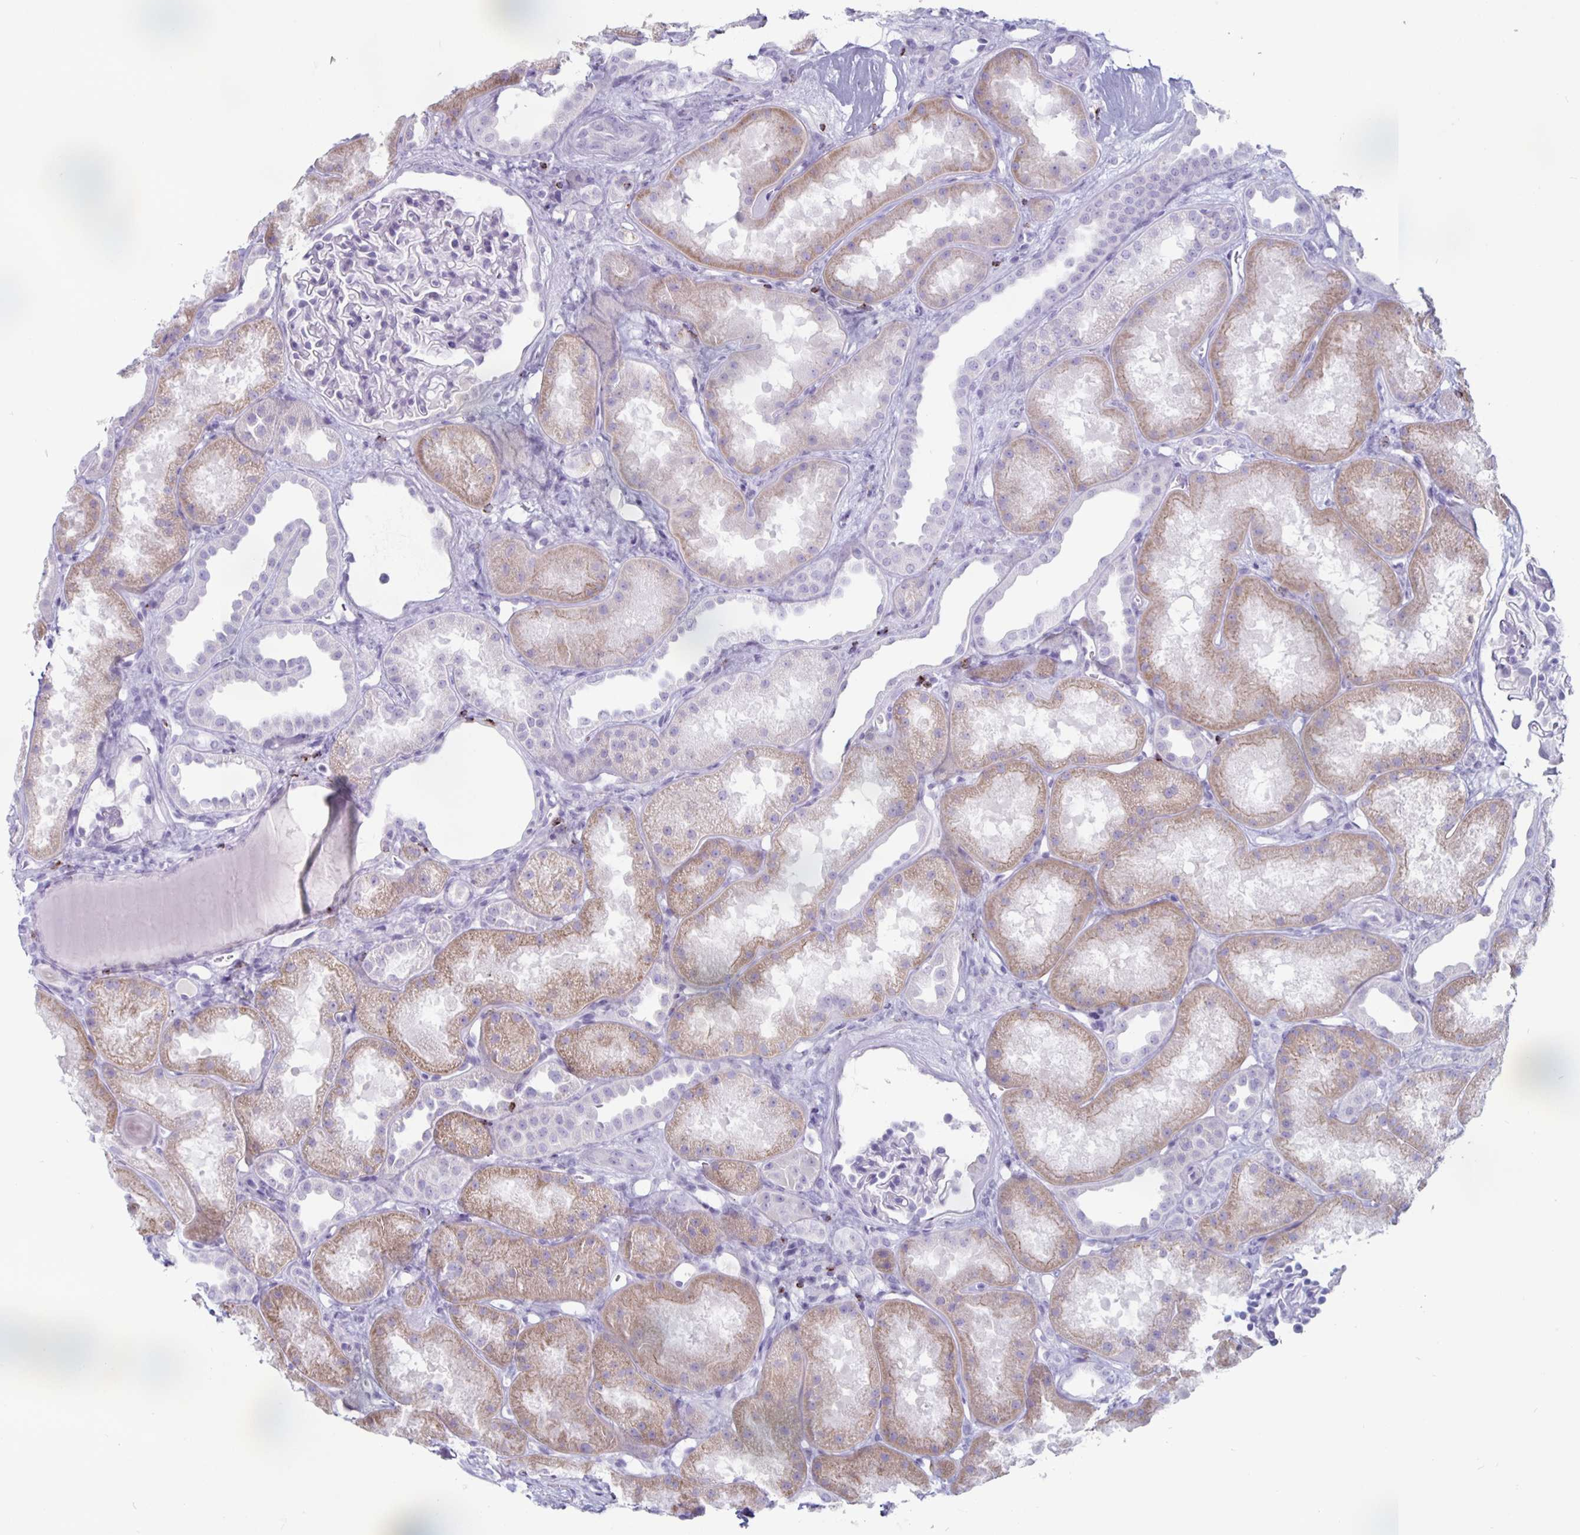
{"staining": {"intensity": "negative", "quantity": "none", "location": "none"}, "tissue": "kidney", "cell_type": "Cells in glomeruli", "image_type": "normal", "snomed": [{"axis": "morphology", "description": "Normal tissue, NOS"}, {"axis": "topography", "description": "Kidney"}], "caption": "Immunohistochemistry of benign human kidney demonstrates no positivity in cells in glomeruli.", "gene": "GZMK", "patient": {"sex": "male", "age": 61}}